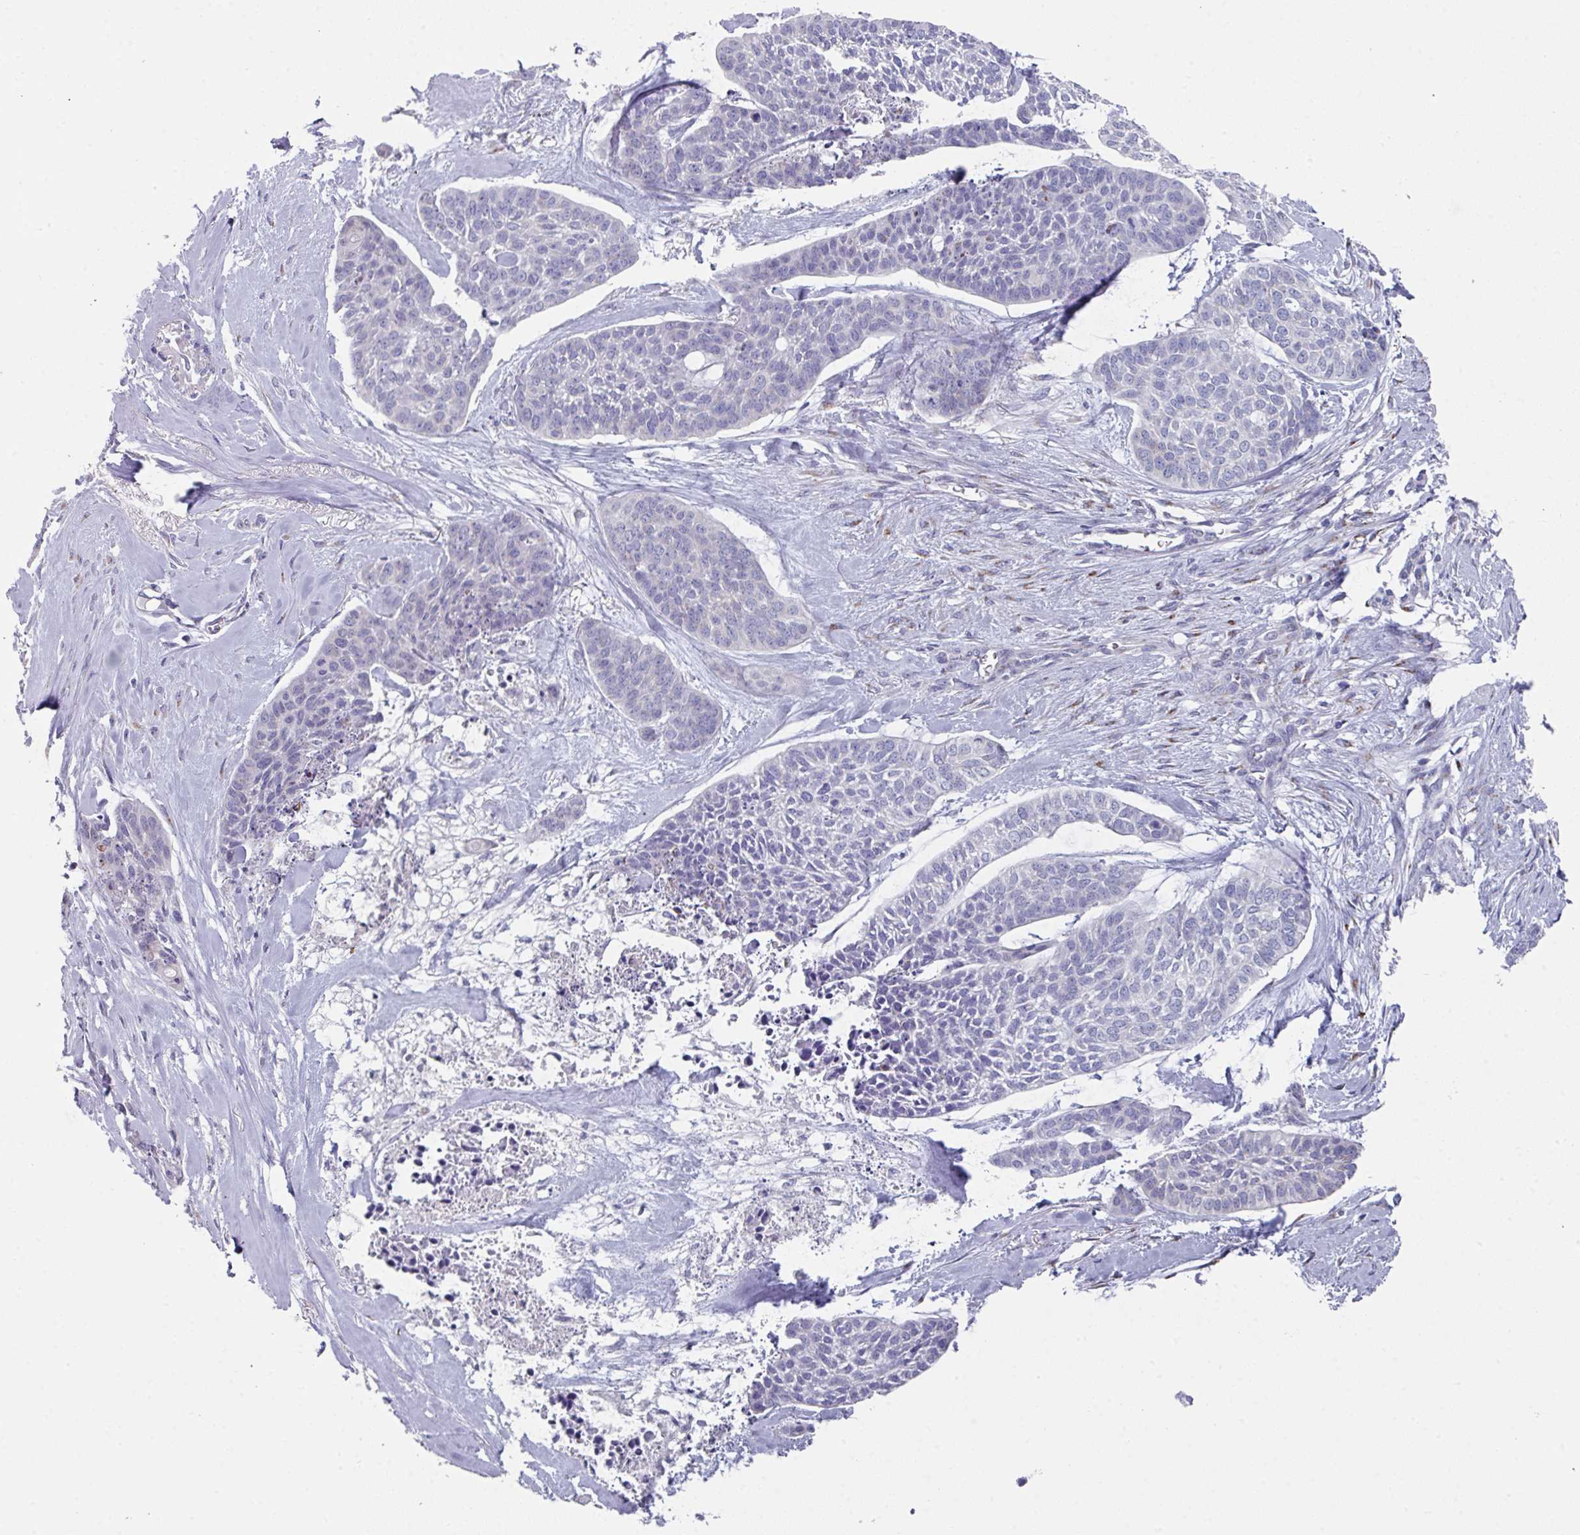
{"staining": {"intensity": "negative", "quantity": "none", "location": "none"}, "tissue": "skin cancer", "cell_type": "Tumor cells", "image_type": "cancer", "snomed": [{"axis": "morphology", "description": "Basal cell carcinoma"}, {"axis": "topography", "description": "Skin"}], "caption": "This is an immunohistochemistry photomicrograph of skin basal cell carcinoma. There is no staining in tumor cells.", "gene": "VKORC1L1", "patient": {"sex": "female", "age": 64}}